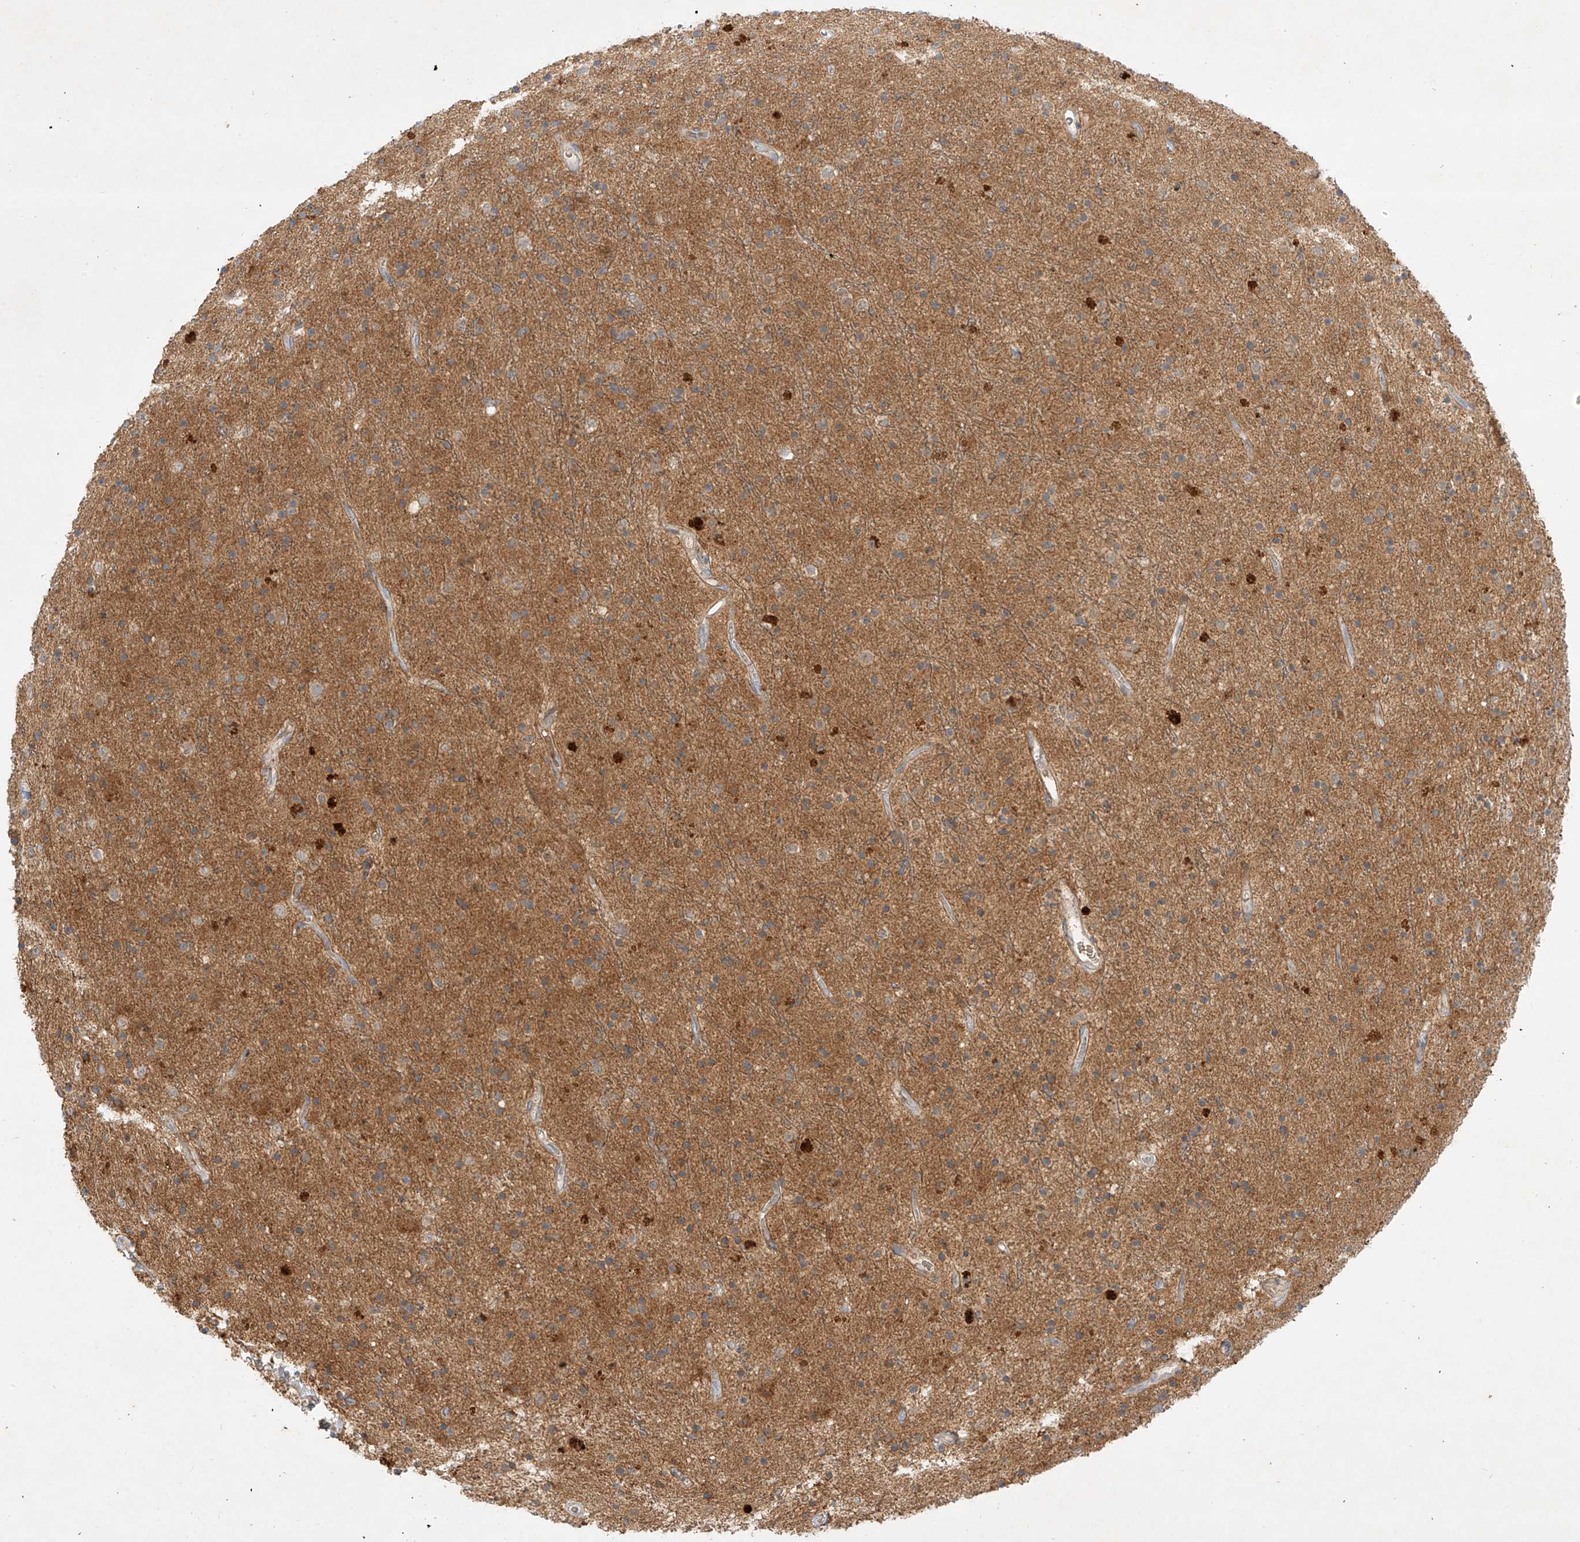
{"staining": {"intensity": "negative", "quantity": "none", "location": "none"}, "tissue": "glioma", "cell_type": "Tumor cells", "image_type": "cancer", "snomed": [{"axis": "morphology", "description": "Glioma, malignant, High grade"}, {"axis": "topography", "description": "Brain"}], "caption": "Immunohistochemistry micrograph of human high-grade glioma (malignant) stained for a protein (brown), which reveals no positivity in tumor cells.", "gene": "KPNA7", "patient": {"sex": "male", "age": 34}}